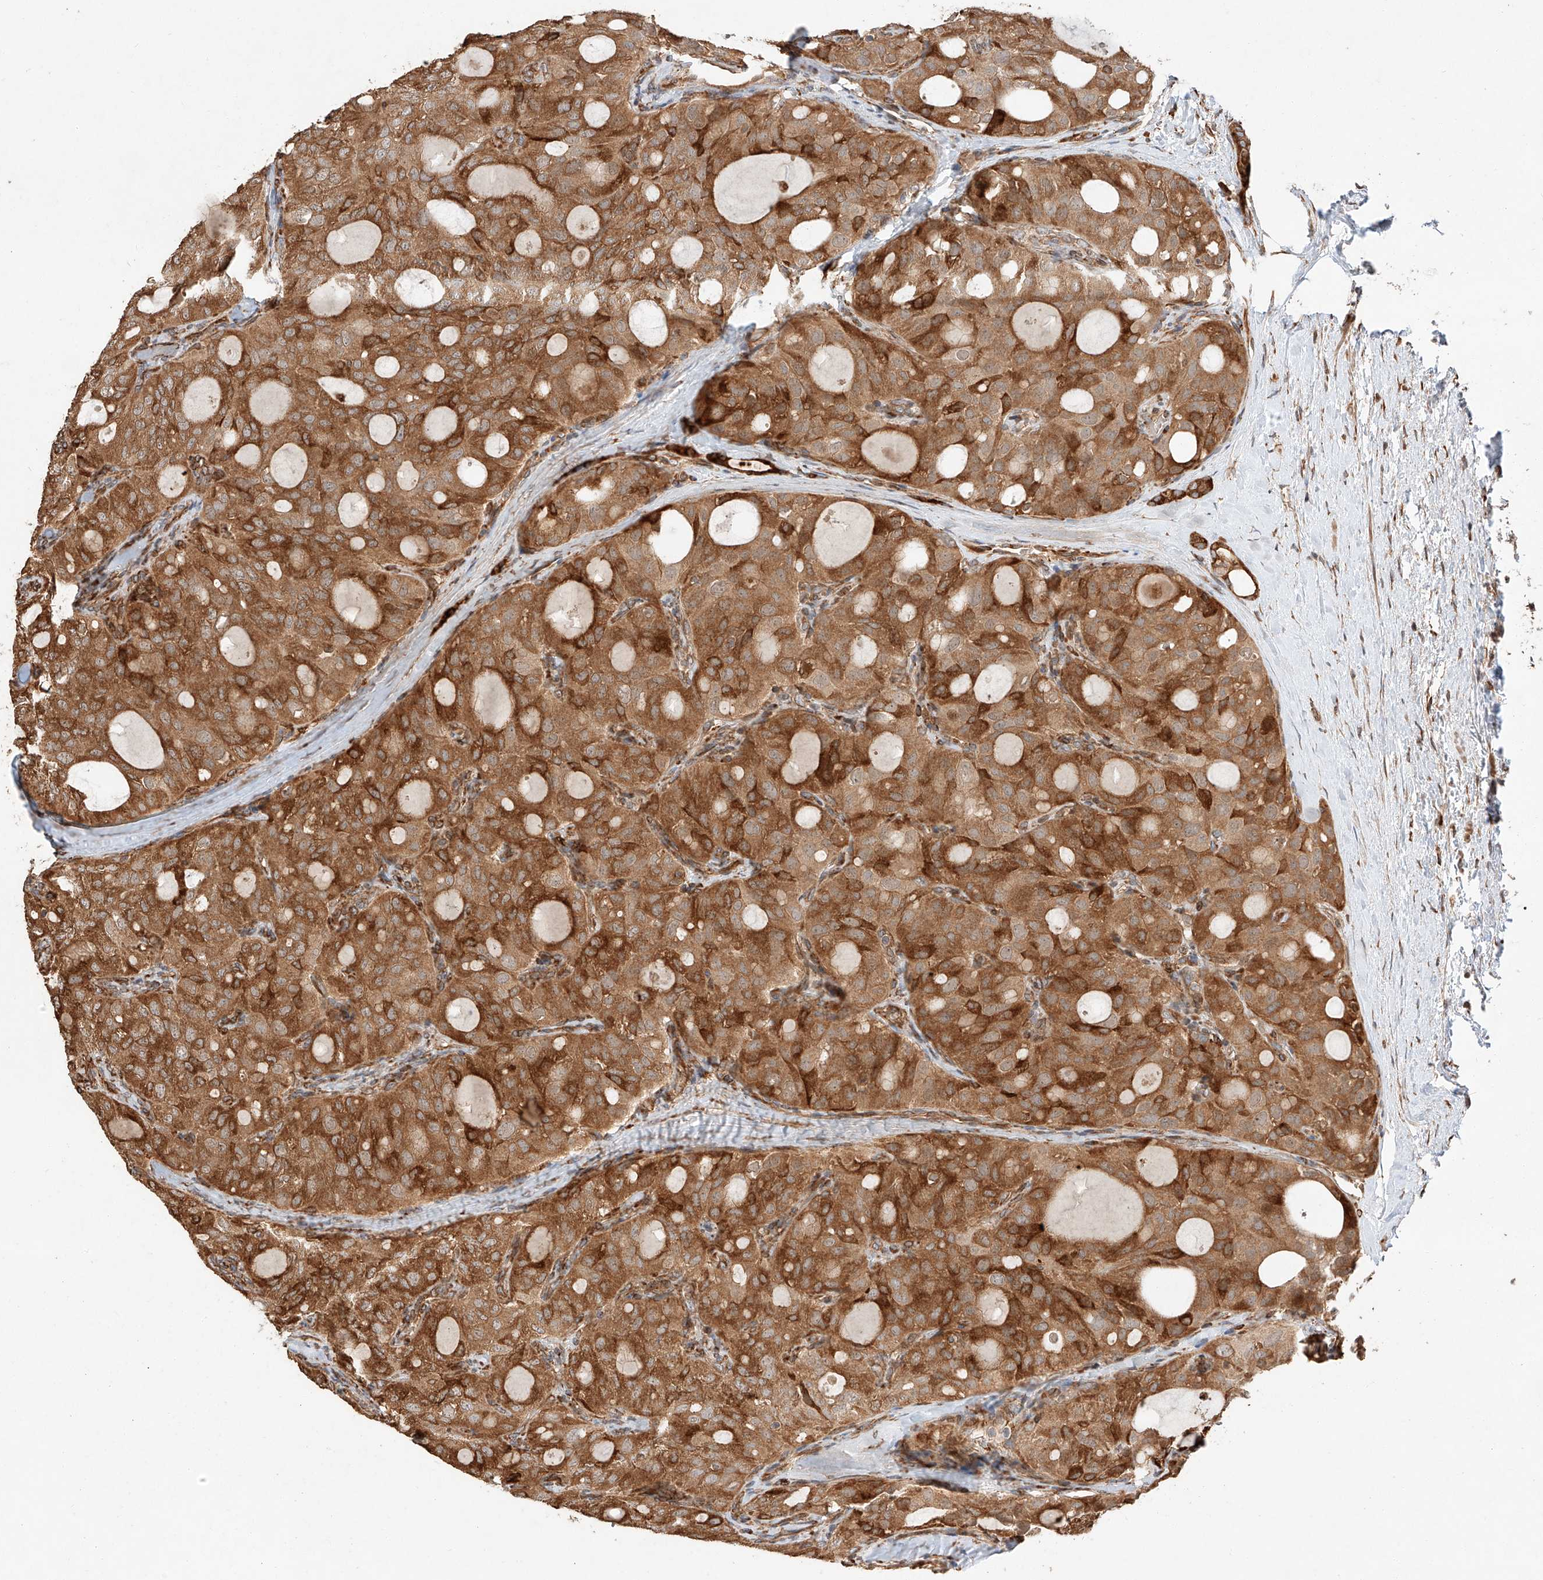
{"staining": {"intensity": "moderate", "quantity": ">75%", "location": "cytoplasmic/membranous"}, "tissue": "thyroid cancer", "cell_type": "Tumor cells", "image_type": "cancer", "snomed": [{"axis": "morphology", "description": "Follicular adenoma carcinoma, NOS"}, {"axis": "topography", "description": "Thyroid gland"}], "caption": "Immunohistochemistry (IHC) photomicrograph of thyroid cancer stained for a protein (brown), which shows medium levels of moderate cytoplasmic/membranous expression in about >75% of tumor cells.", "gene": "ZNF84", "patient": {"sex": "male", "age": 75}}